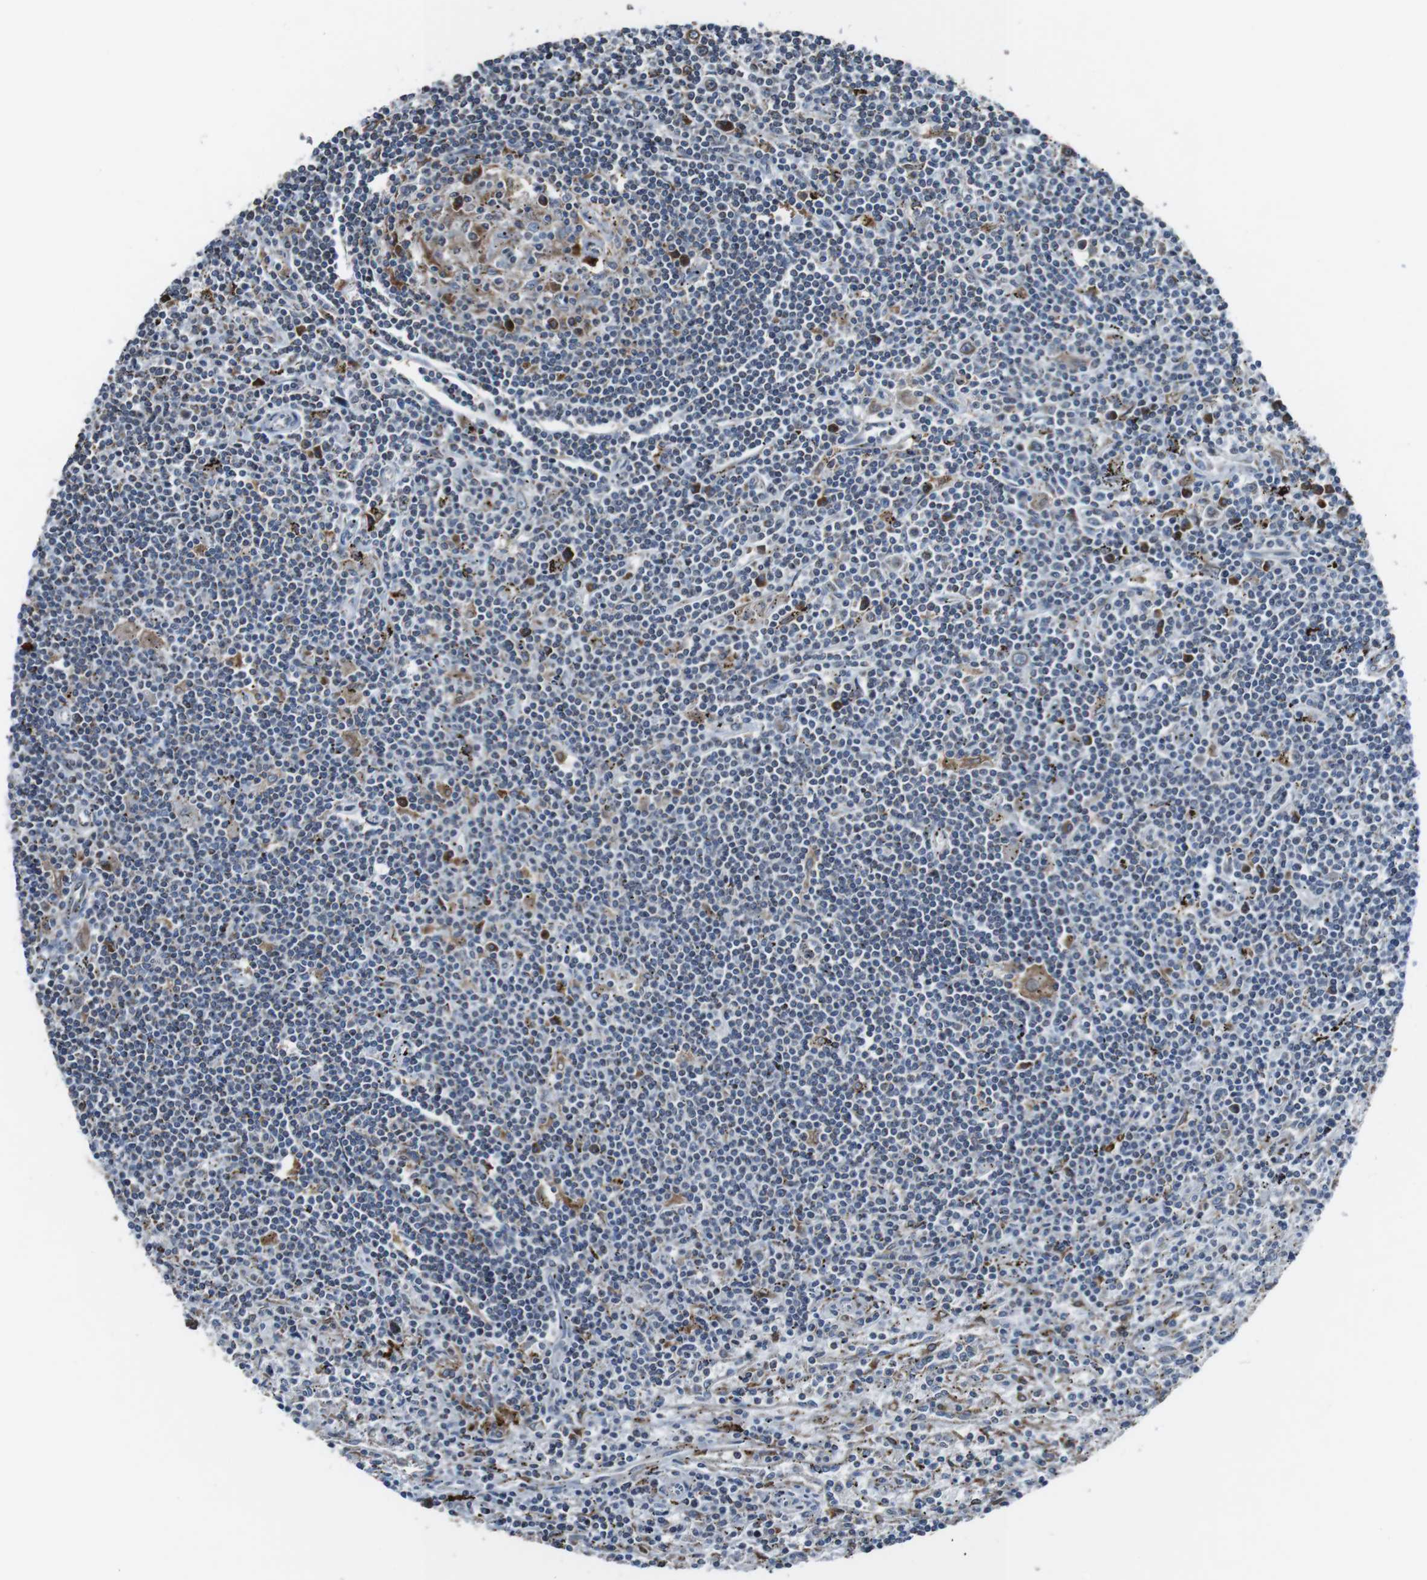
{"staining": {"intensity": "negative", "quantity": "none", "location": "none"}, "tissue": "lymphoma", "cell_type": "Tumor cells", "image_type": "cancer", "snomed": [{"axis": "morphology", "description": "Malignant lymphoma, non-Hodgkin's type, Low grade"}, {"axis": "topography", "description": "Spleen"}], "caption": "Image shows no significant protein staining in tumor cells of malignant lymphoma, non-Hodgkin's type (low-grade).", "gene": "CISD2", "patient": {"sex": "male", "age": 76}}